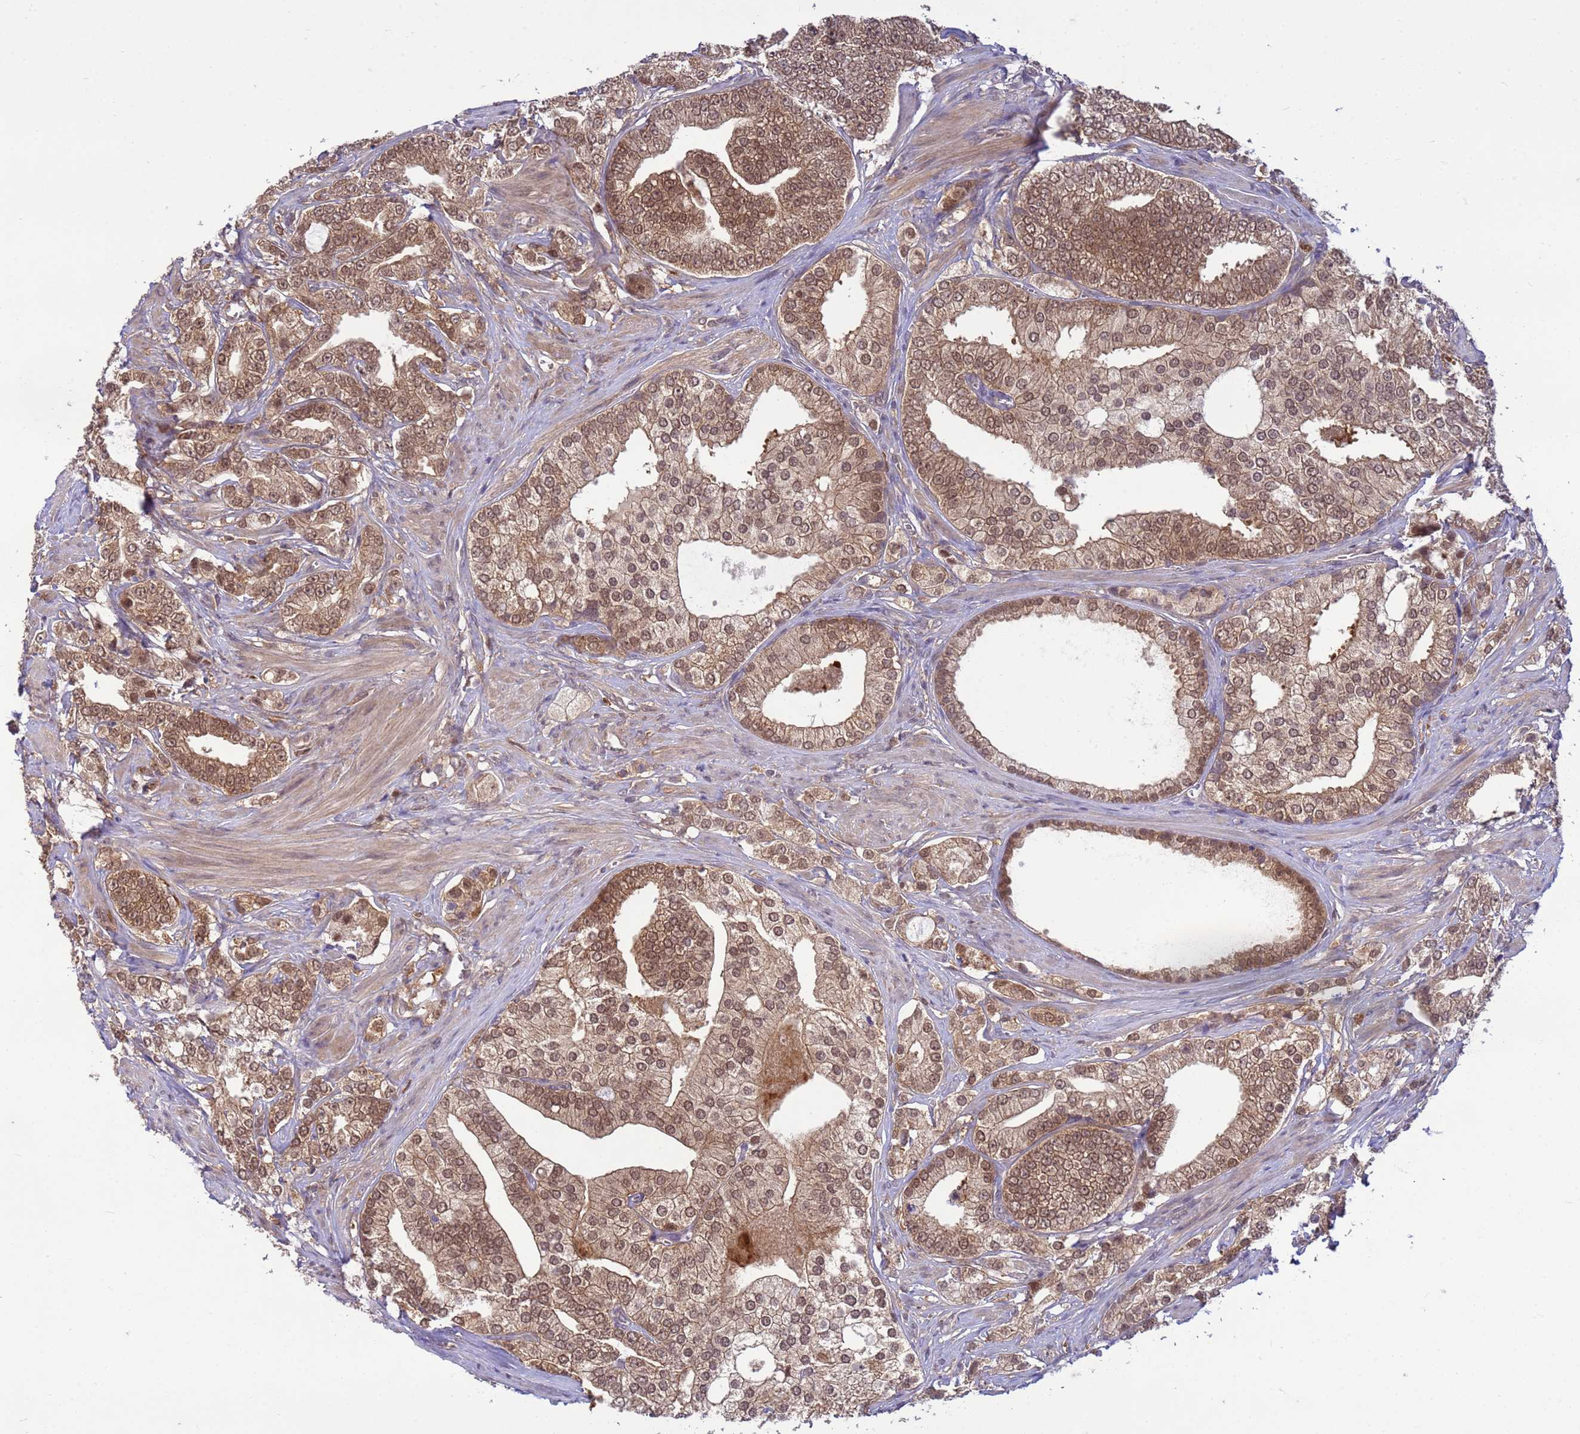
{"staining": {"intensity": "moderate", "quantity": ">75%", "location": "cytoplasmic/membranous,nuclear"}, "tissue": "prostate cancer", "cell_type": "Tumor cells", "image_type": "cancer", "snomed": [{"axis": "morphology", "description": "Adenocarcinoma, High grade"}, {"axis": "topography", "description": "Prostate"}], "caption": "Protein staining of prostate cancer tissue shows moderate cytoplasmic/membranous and nuclear positivity in approximately >75% of tumor cells. Using DAB (brown) and hematoxylin (blue) stains, captured at high magnification using brightfield microscopy.", "gene": "NPEPPS", "patient": {"sex": "male", "age": 50}}